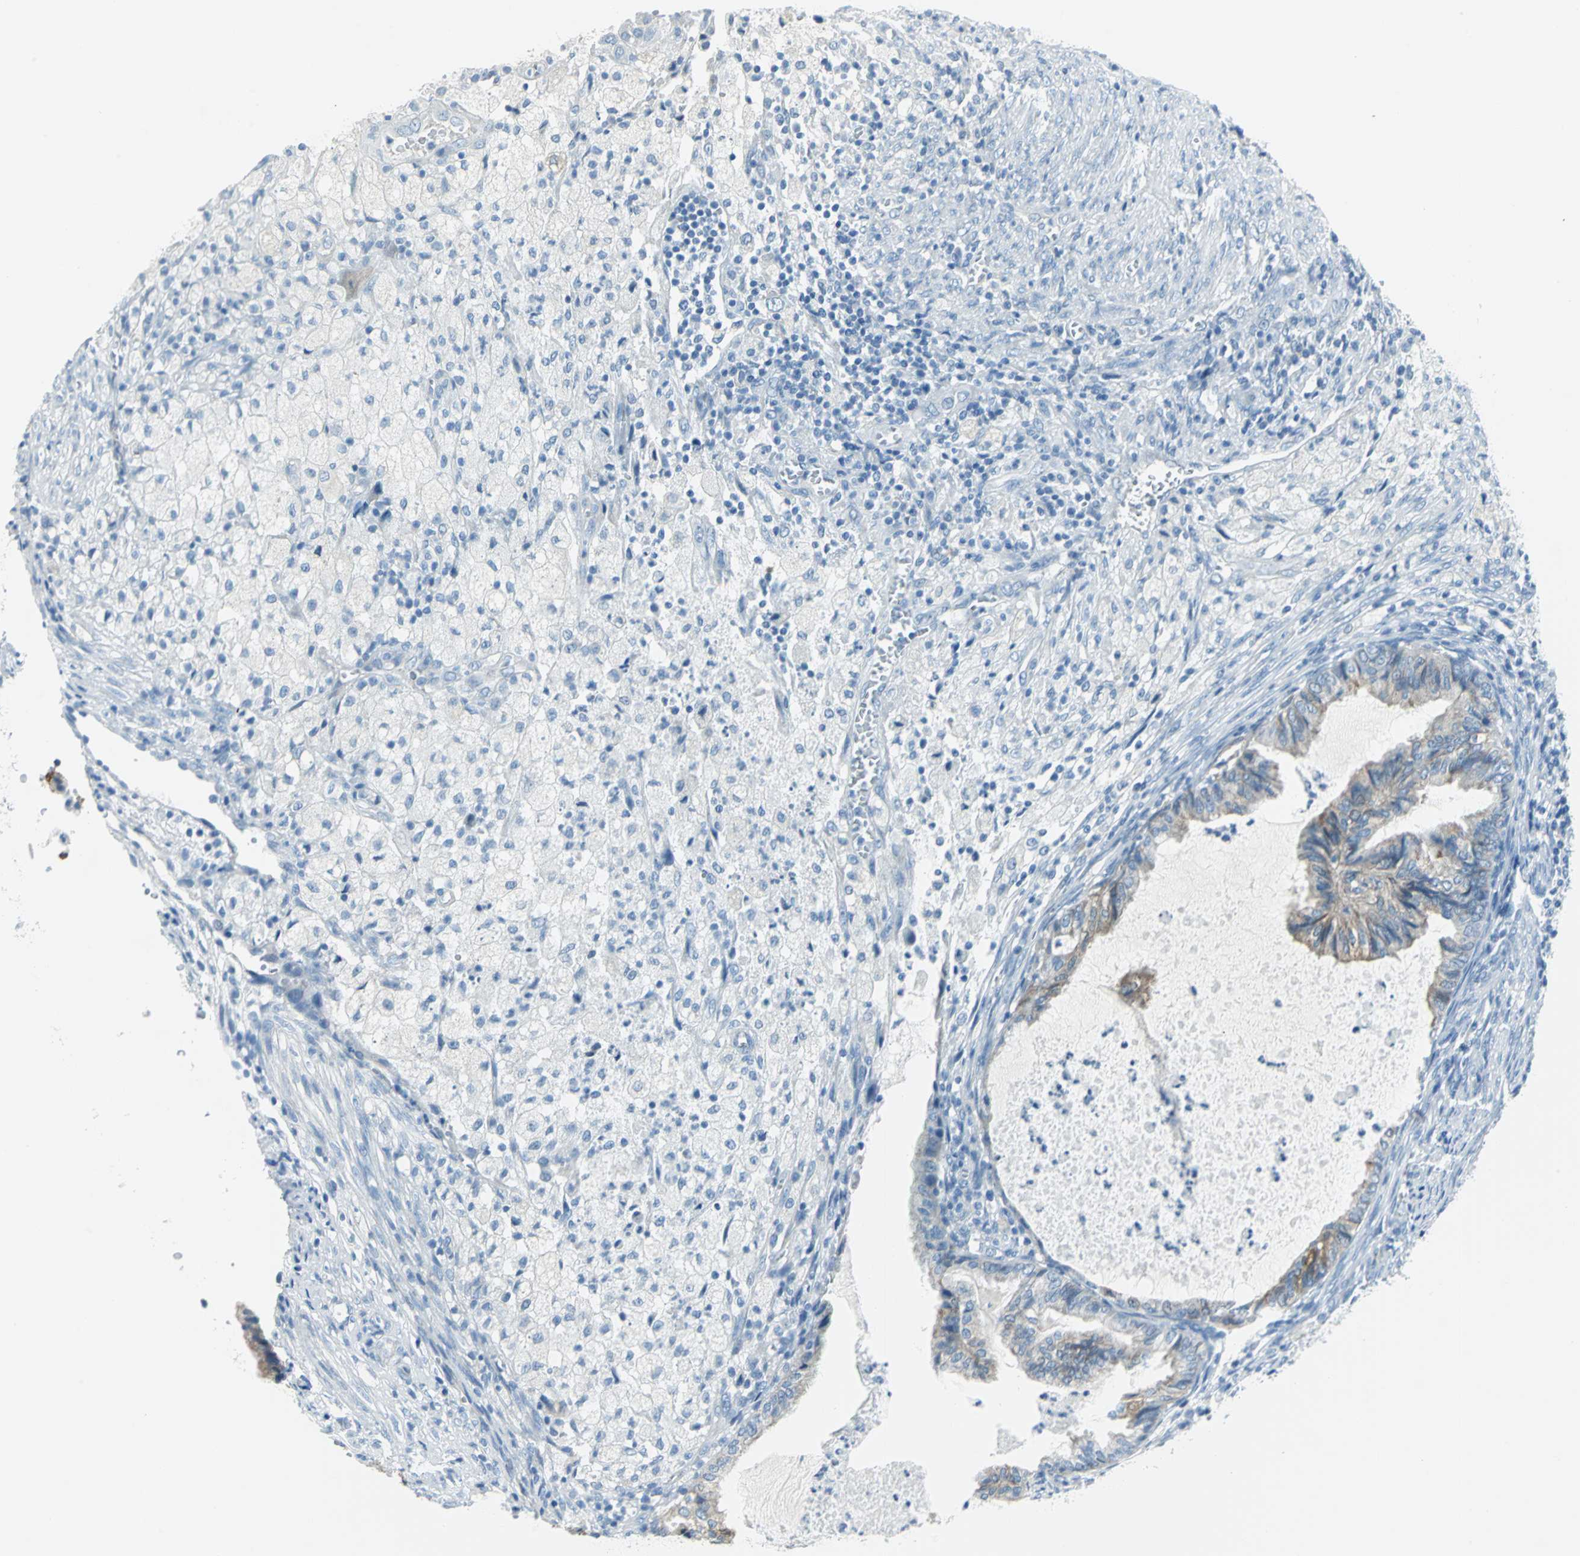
{"staining": {"intensity": "moderate", "quantity": ">75%", "location": "cytoplasmic/membranous"}, "tissue": "cervical cancer", "cell_type": "Tumor cells", "image_type": "cancer", "snomed": [{"axis": "morphology", "description": "Normal tissue, NOS"}, {"axis": "morphology", "description": "Adenocarcinoma, NOS"}, {"axis": "topography", "description": "Cervix"}, {"axis": "topography", "description": "Endometrium"}], "caption": "Cervical cancer stained with a brown dye exhibits moderate cytoplasmic/membranous positive positivity in approximately >75% of tumor cells.", "gene": "CYB5A", "patient": {"sex": "female", "age": 86}}